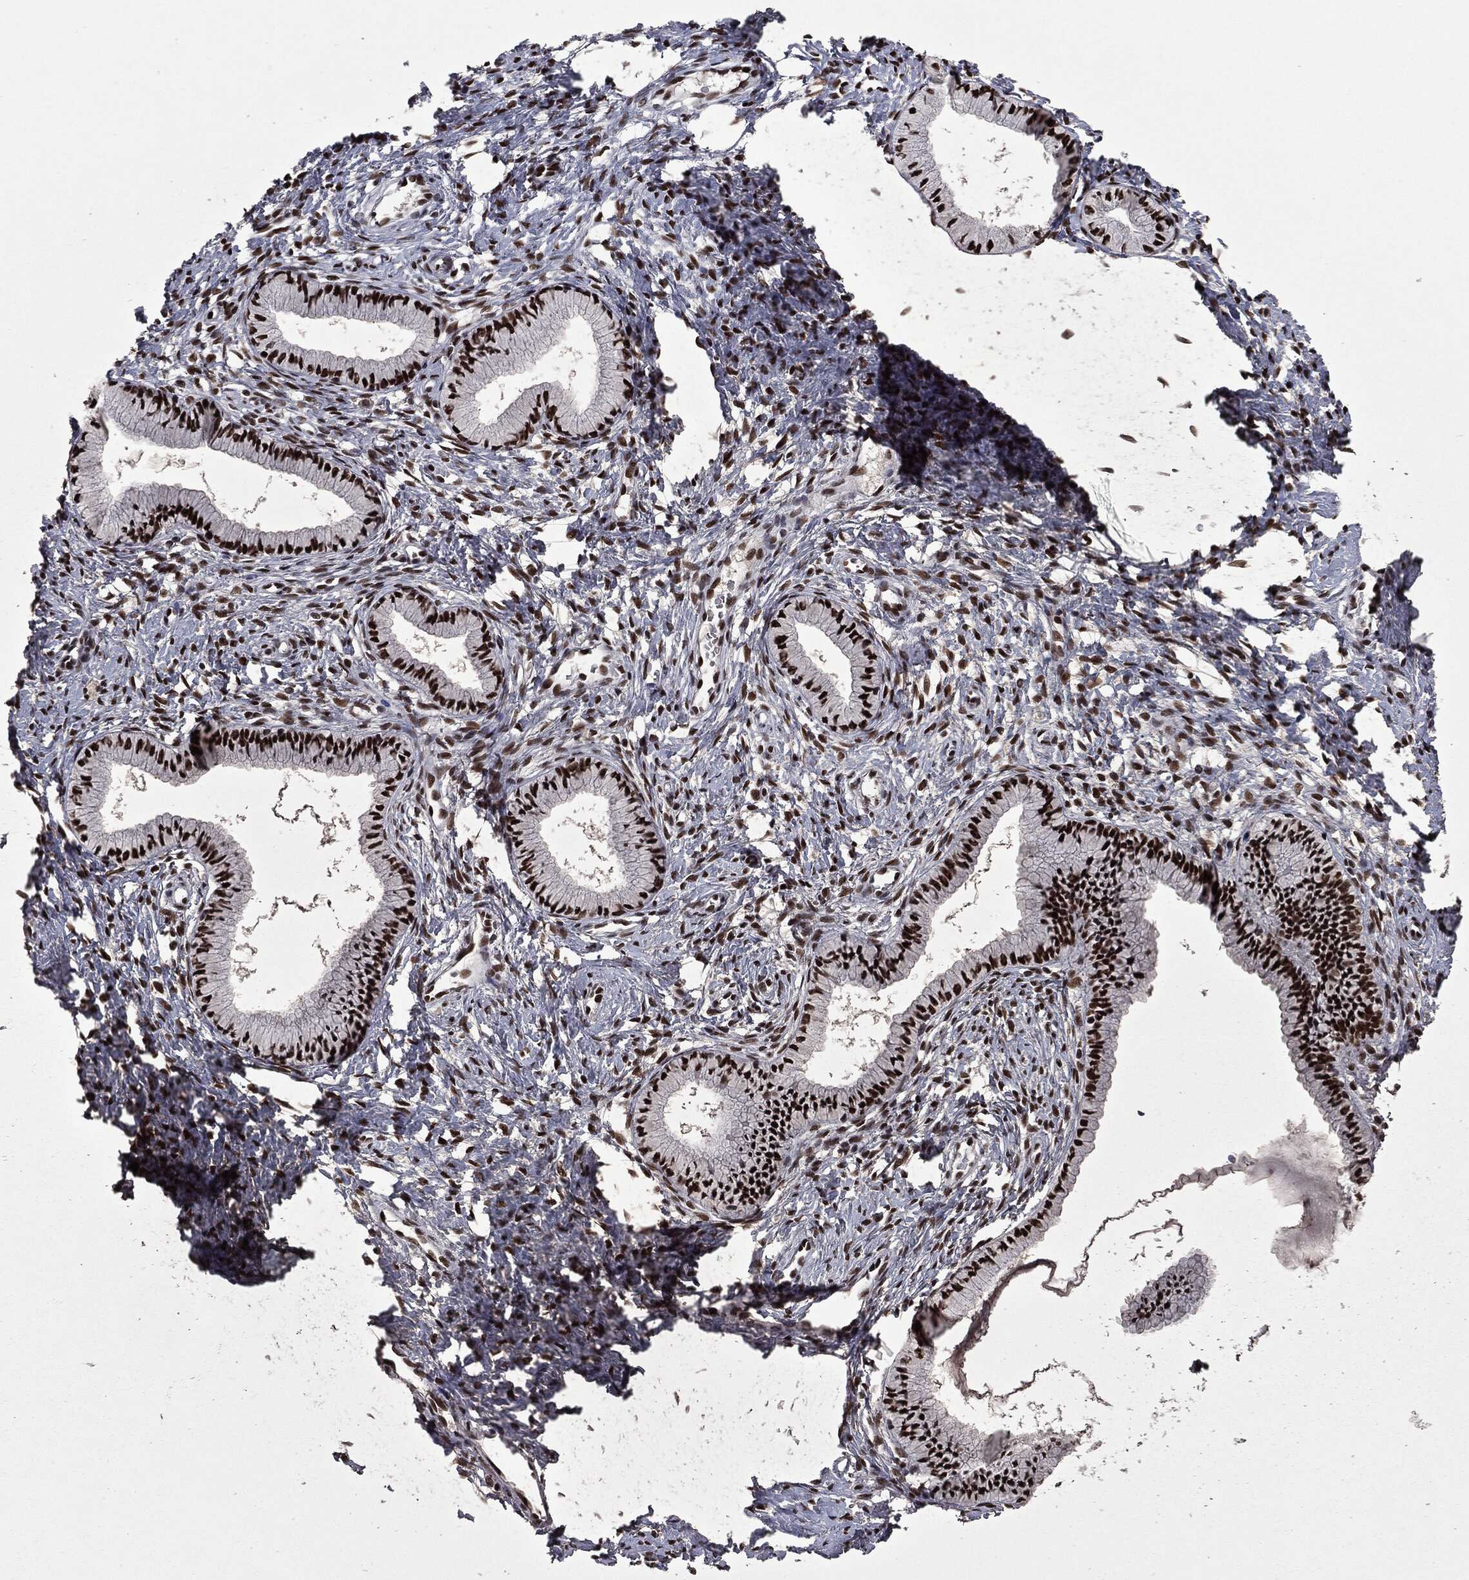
{"staining": {"intensity": "strong", "quantity": ">75%", "location": "nuclear"}, "tissue": "cervix", "cell_type": "Glandular cells", "image_type": "normal", "snomed": [{"axis": "morphology", "description": "Normal tissue, NOS"}, {"axis": "topography", "description": "Cervix"}], "caption": "Brown immunohistochemical staining in unremarkable cervix demonstrates strong nuclear positivity in approximately >75% of glandular cells. (DAB (3,3'-diaminobenzidine) IHC, brown staining for protein, blue staining for nuclei).", "gene": "MSH2", "patient": {"sex": "female", "age": 39}}